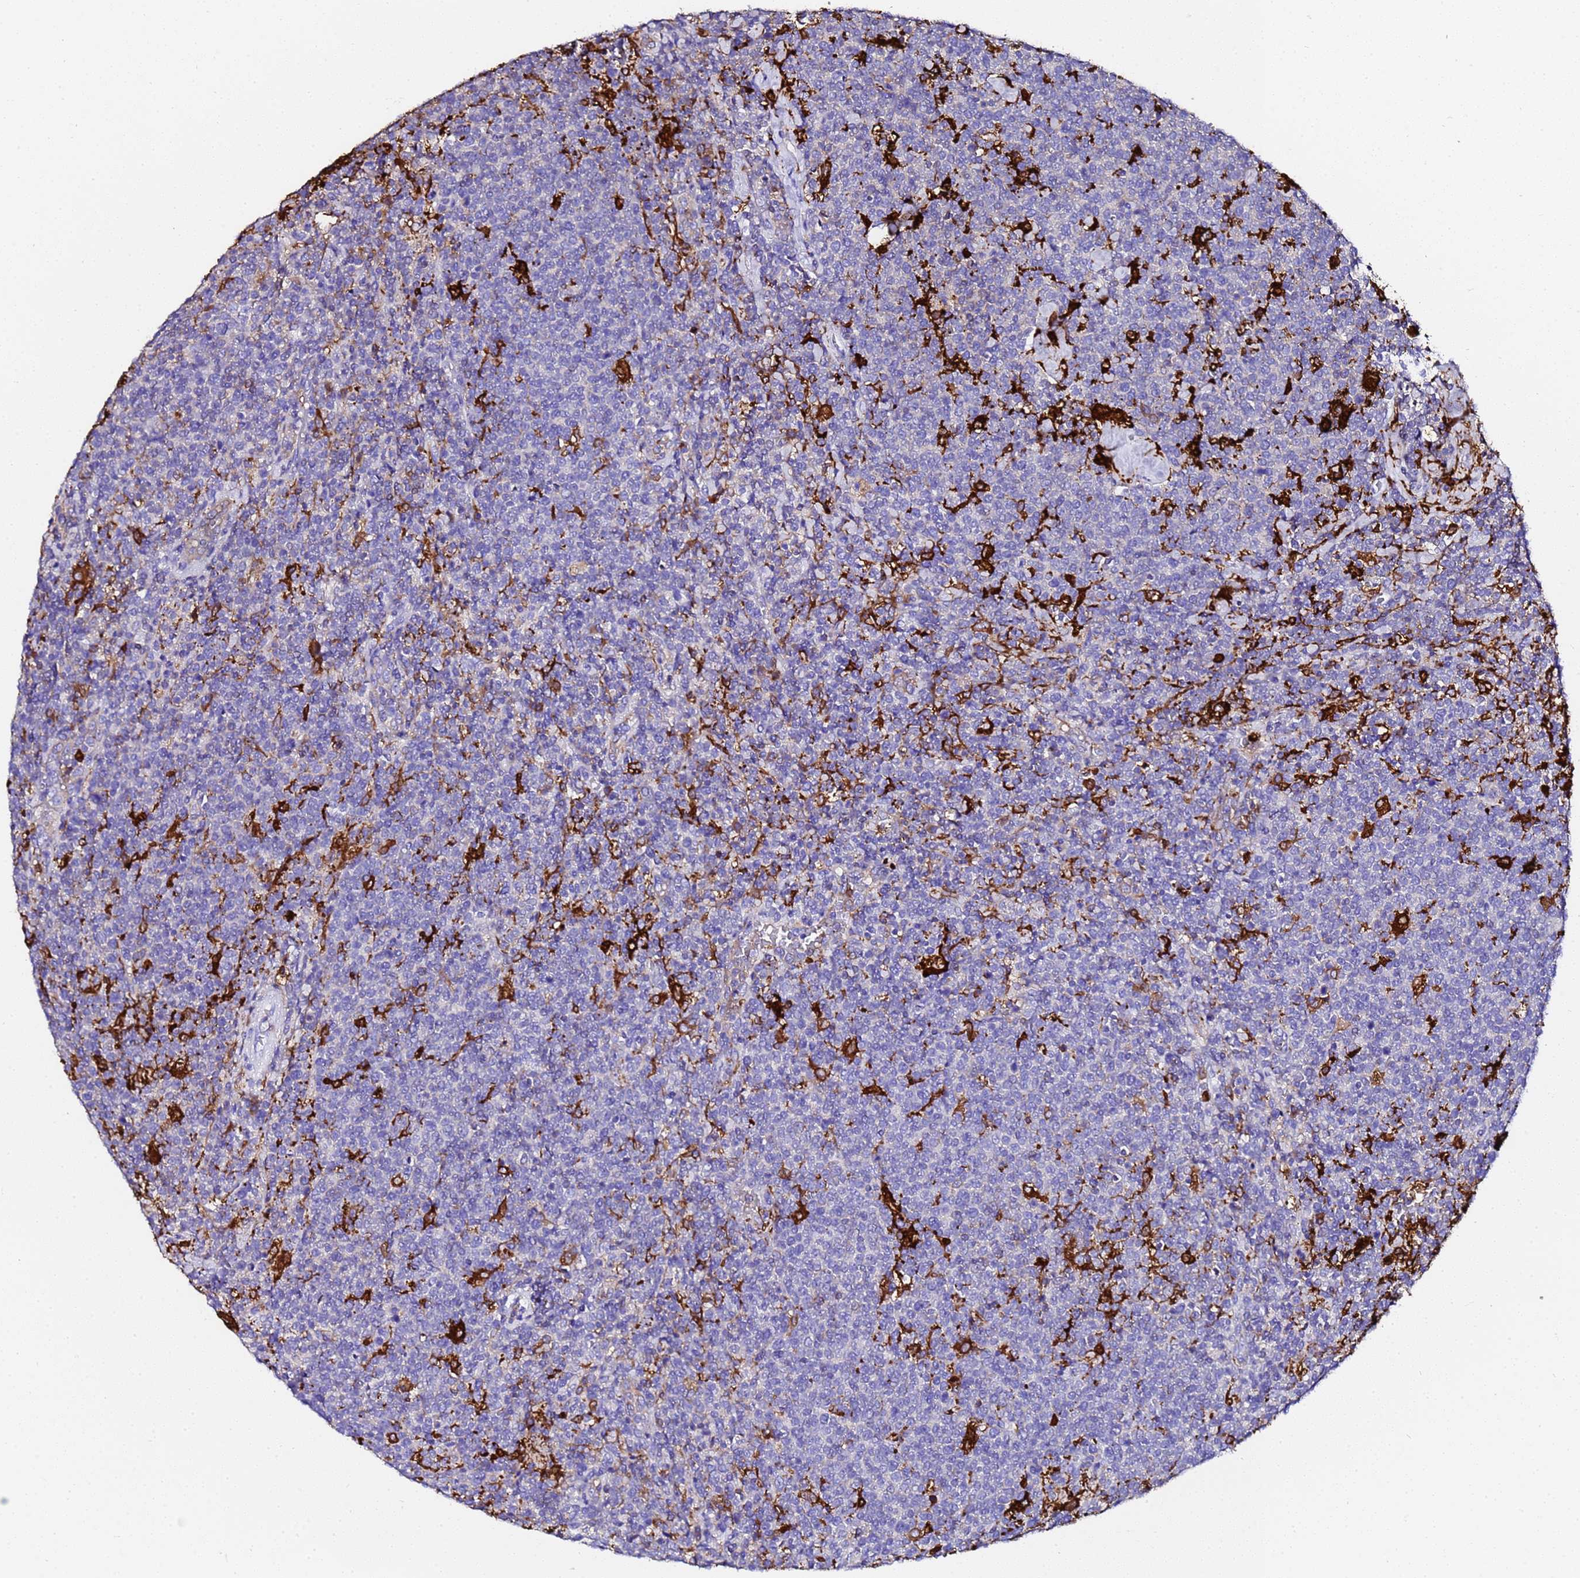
{"staining": {"intensity": "negative", "quantity": "none", "location": "none"}, "tissue": "lymphoma", "cell_type": "Tumor cells", "image_type": "cancer", "snomed": [{"axis": "morphology", "description": "Malignant lymphoma, non-Hodgkin's type, High grade"}, {"axis": "topography", "description": "Lymph node"}], "caption": "Lymphoma was stained to show a protein in brown. There is no significant positivity in tumor cells.", "gene": "FTL", "patient": {"sex": "male", "age": 61}}